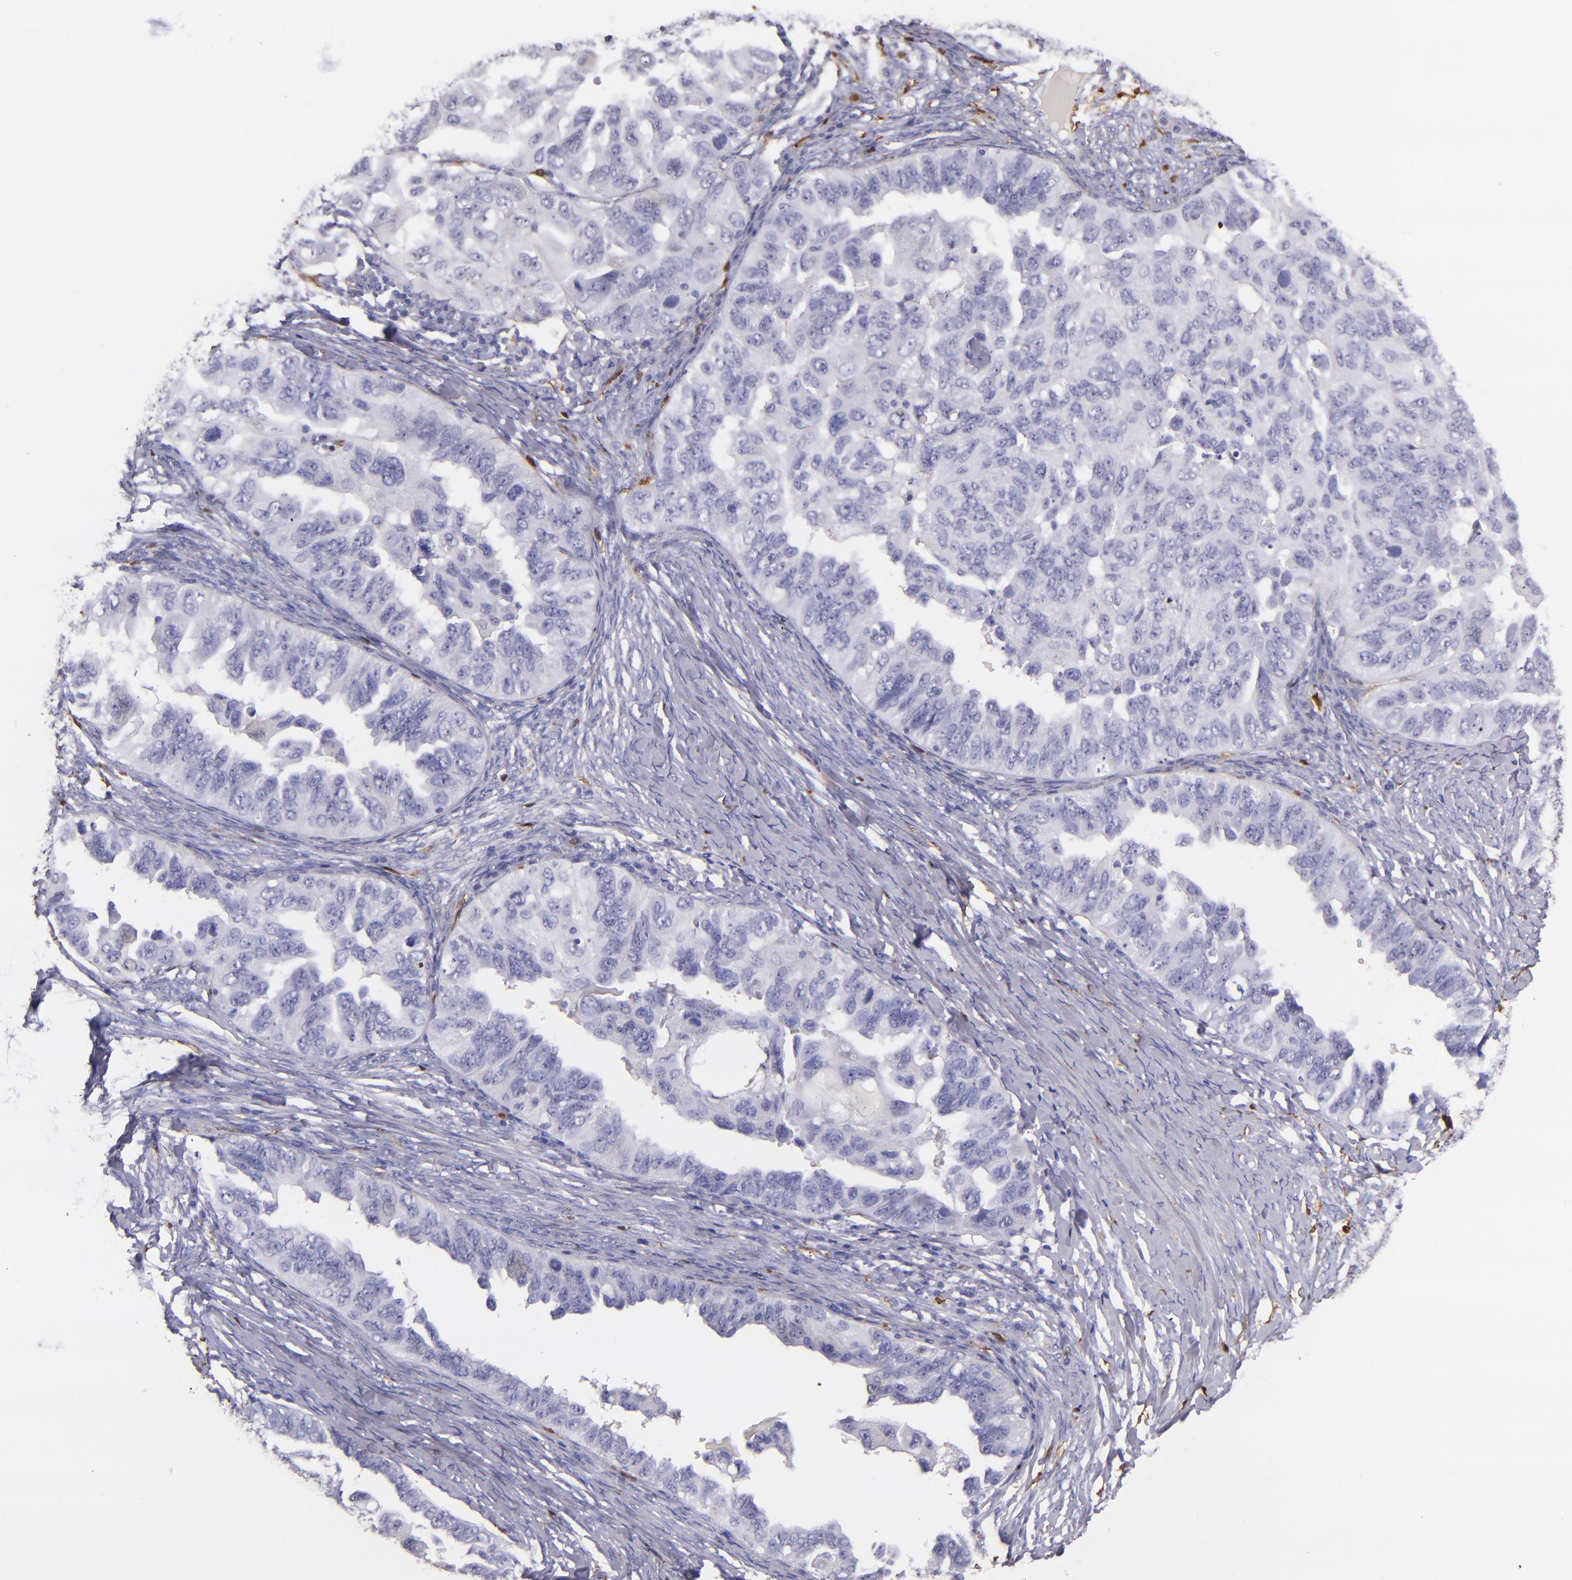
{"staining": {"intensity": "negative", "quantity": "none", "location": "none"}, "tissue": "ovarian cancer", "cell_type": "Tumor cells", "image_type": "cancer", "snomed": [{"axis": "morphology", "description": "Cystadenocarcinoma, serous, NOS"}, {"axis": "topography", "description": "Ovary"}], "caption": "This is a micrograph of immunohistochemistry staining of ovarian cancer, which shows no staining in tumor cells.", "gene": "F13A1", "patient": {"sex": "female", "age": 82}}